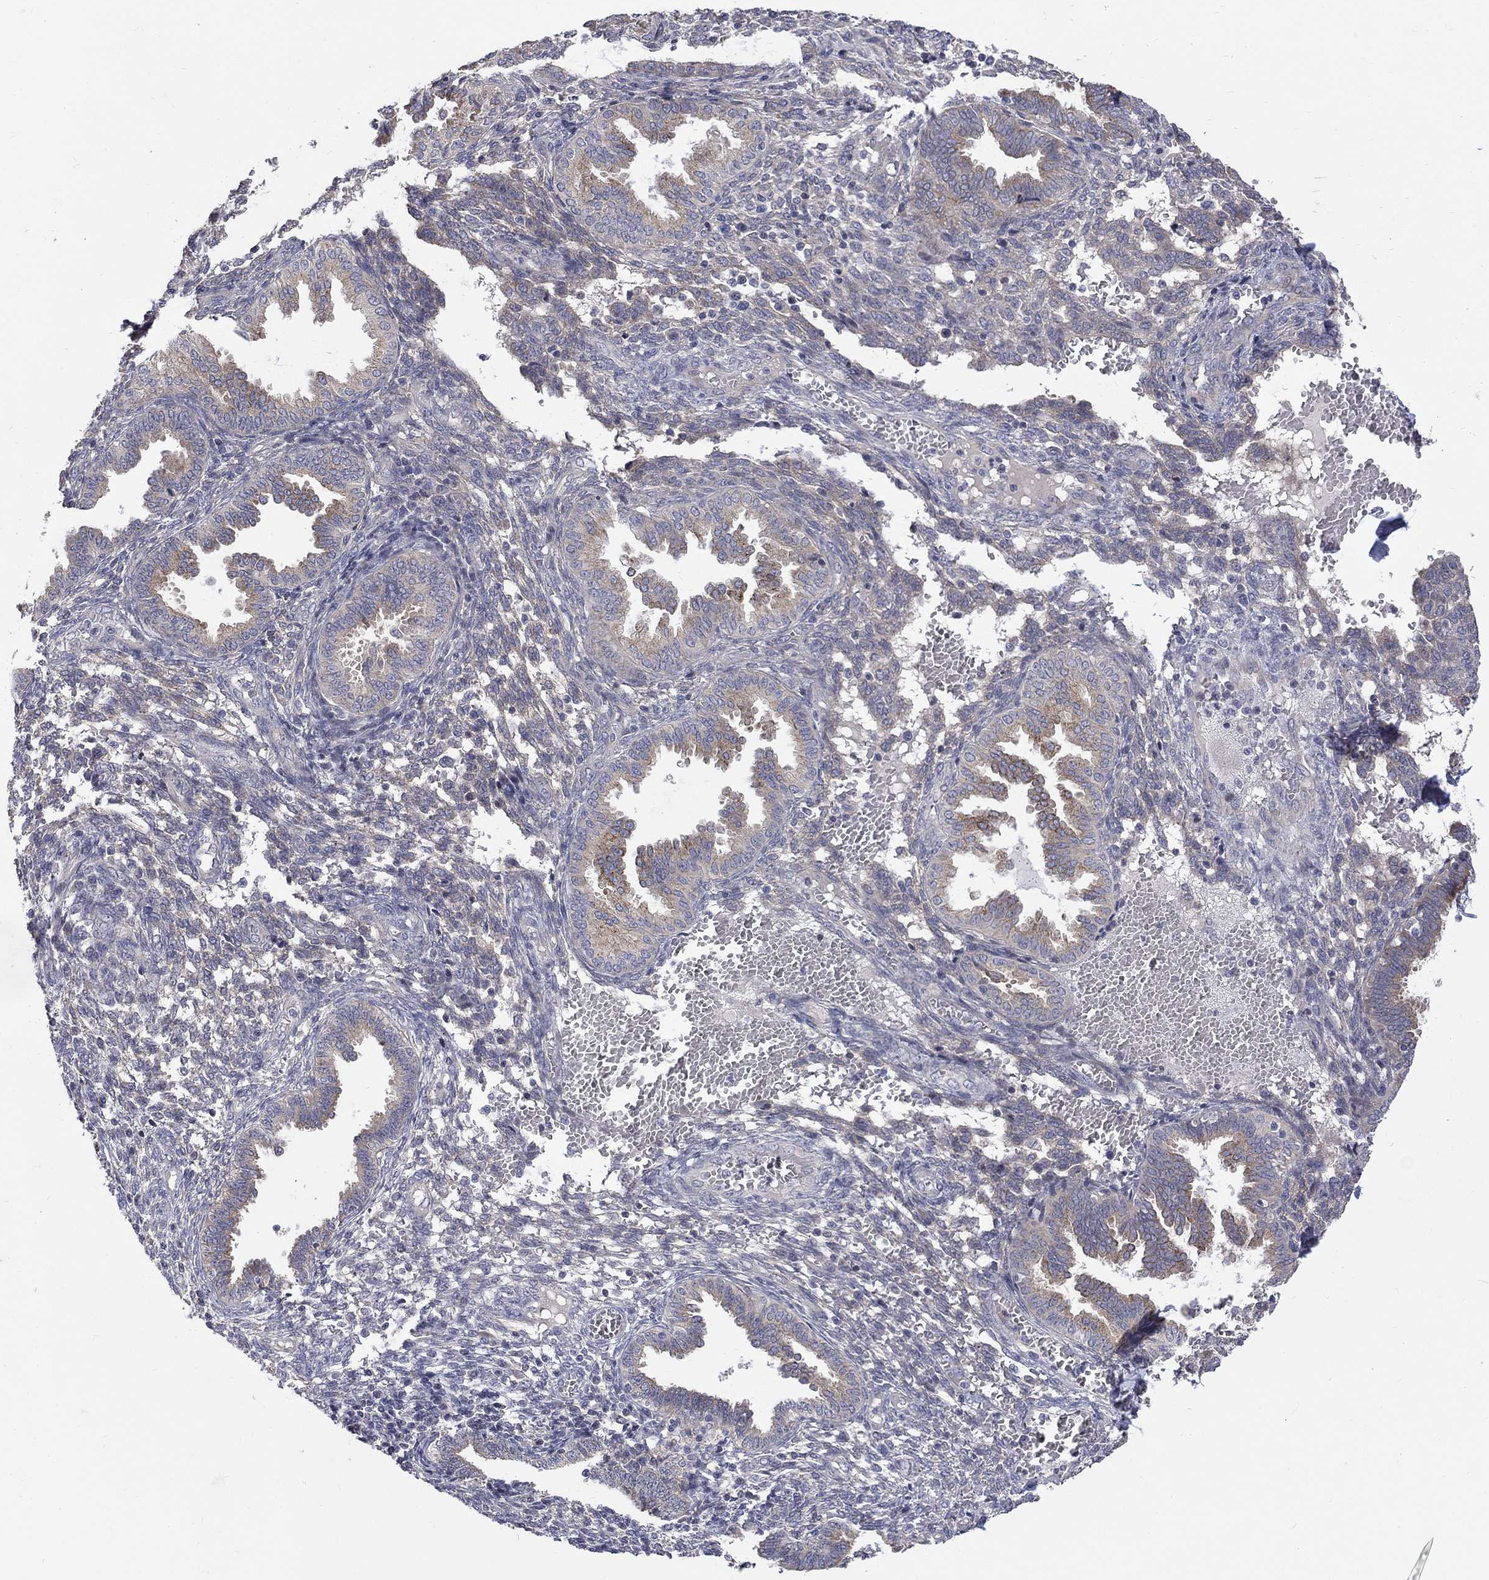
{"staining": {"intensity": "negative", "quantity": "none", "location": "none"}, "tissue": "endometrium", "cell_type": "Cells in endometrial stroma", "image_type": "normal", "snomed": [{"axis": "morphology", "description": "Normal tissue, NOS"}, {"axis": "topography", "description": "Endometrium"}], "caption": "Unremarkable endometrium was stained to show a protein in brown. There is no significant staining in cells in endometrial stroma.", "gene": "SH2B1", "patient": {"sex": "female", "age": 42}}